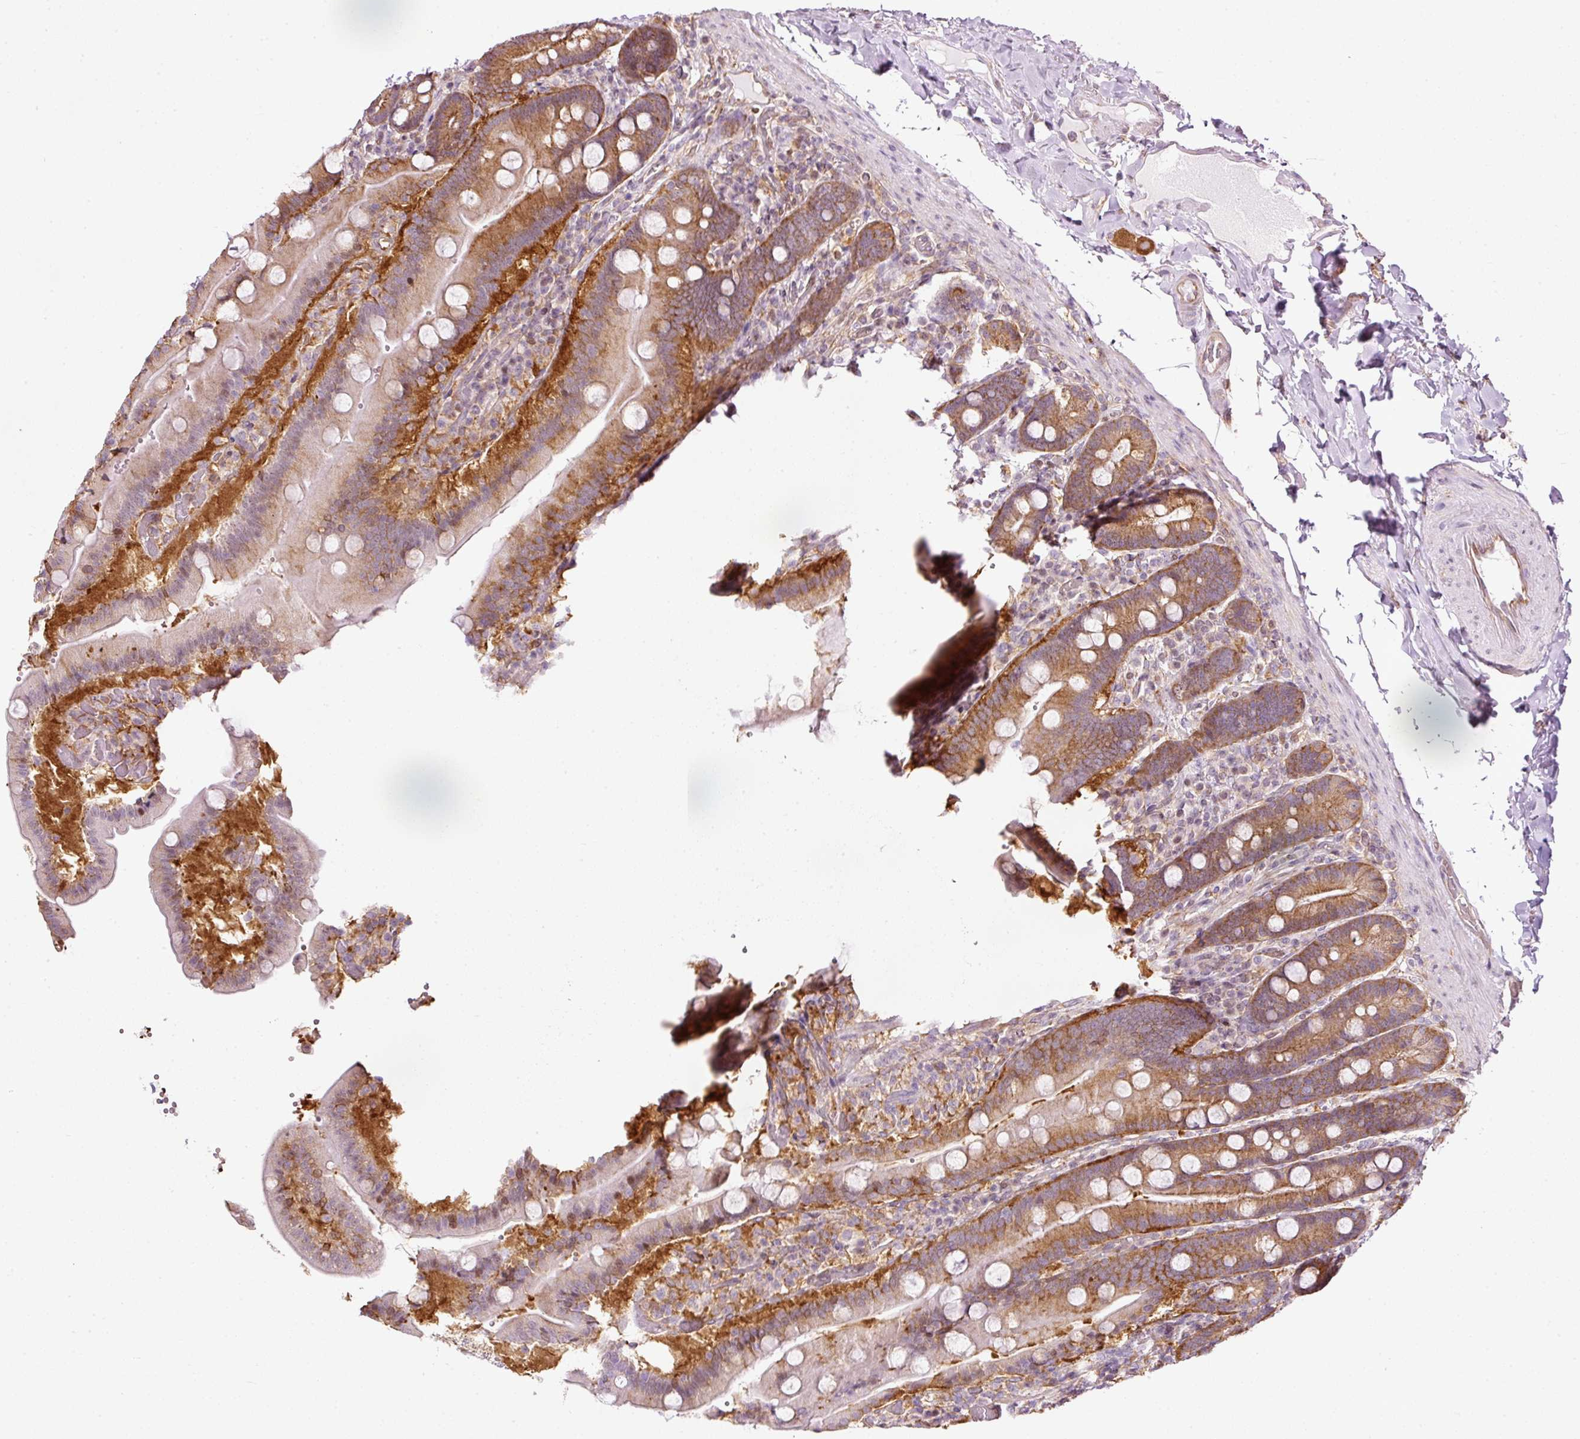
{"staining": {"intensity": "moderate", "quantity": ">75%", "location": "cytoplasmic/membranous"}, "tissue": "duodenum", "cell_type": "Glandular cells", "image_type": "normal", "snomed": [{"axis": "morphology", "description": "Normal tissue, NOS"}, {"axis": "topography", "description": "Duodenum"}], "caption": "The photomicrograph reveals immunohistochemical staining of normal duodenum. There is moderate cytoplasmic/membranous expression is identified in about >75% of glandular cells. (DAB (3,3'-diaminobenzidine) = brown stain, brightfield microscopy at high magnification).", "gene": "SCNM1", "patient": {"sex": "female", "age": 62}}